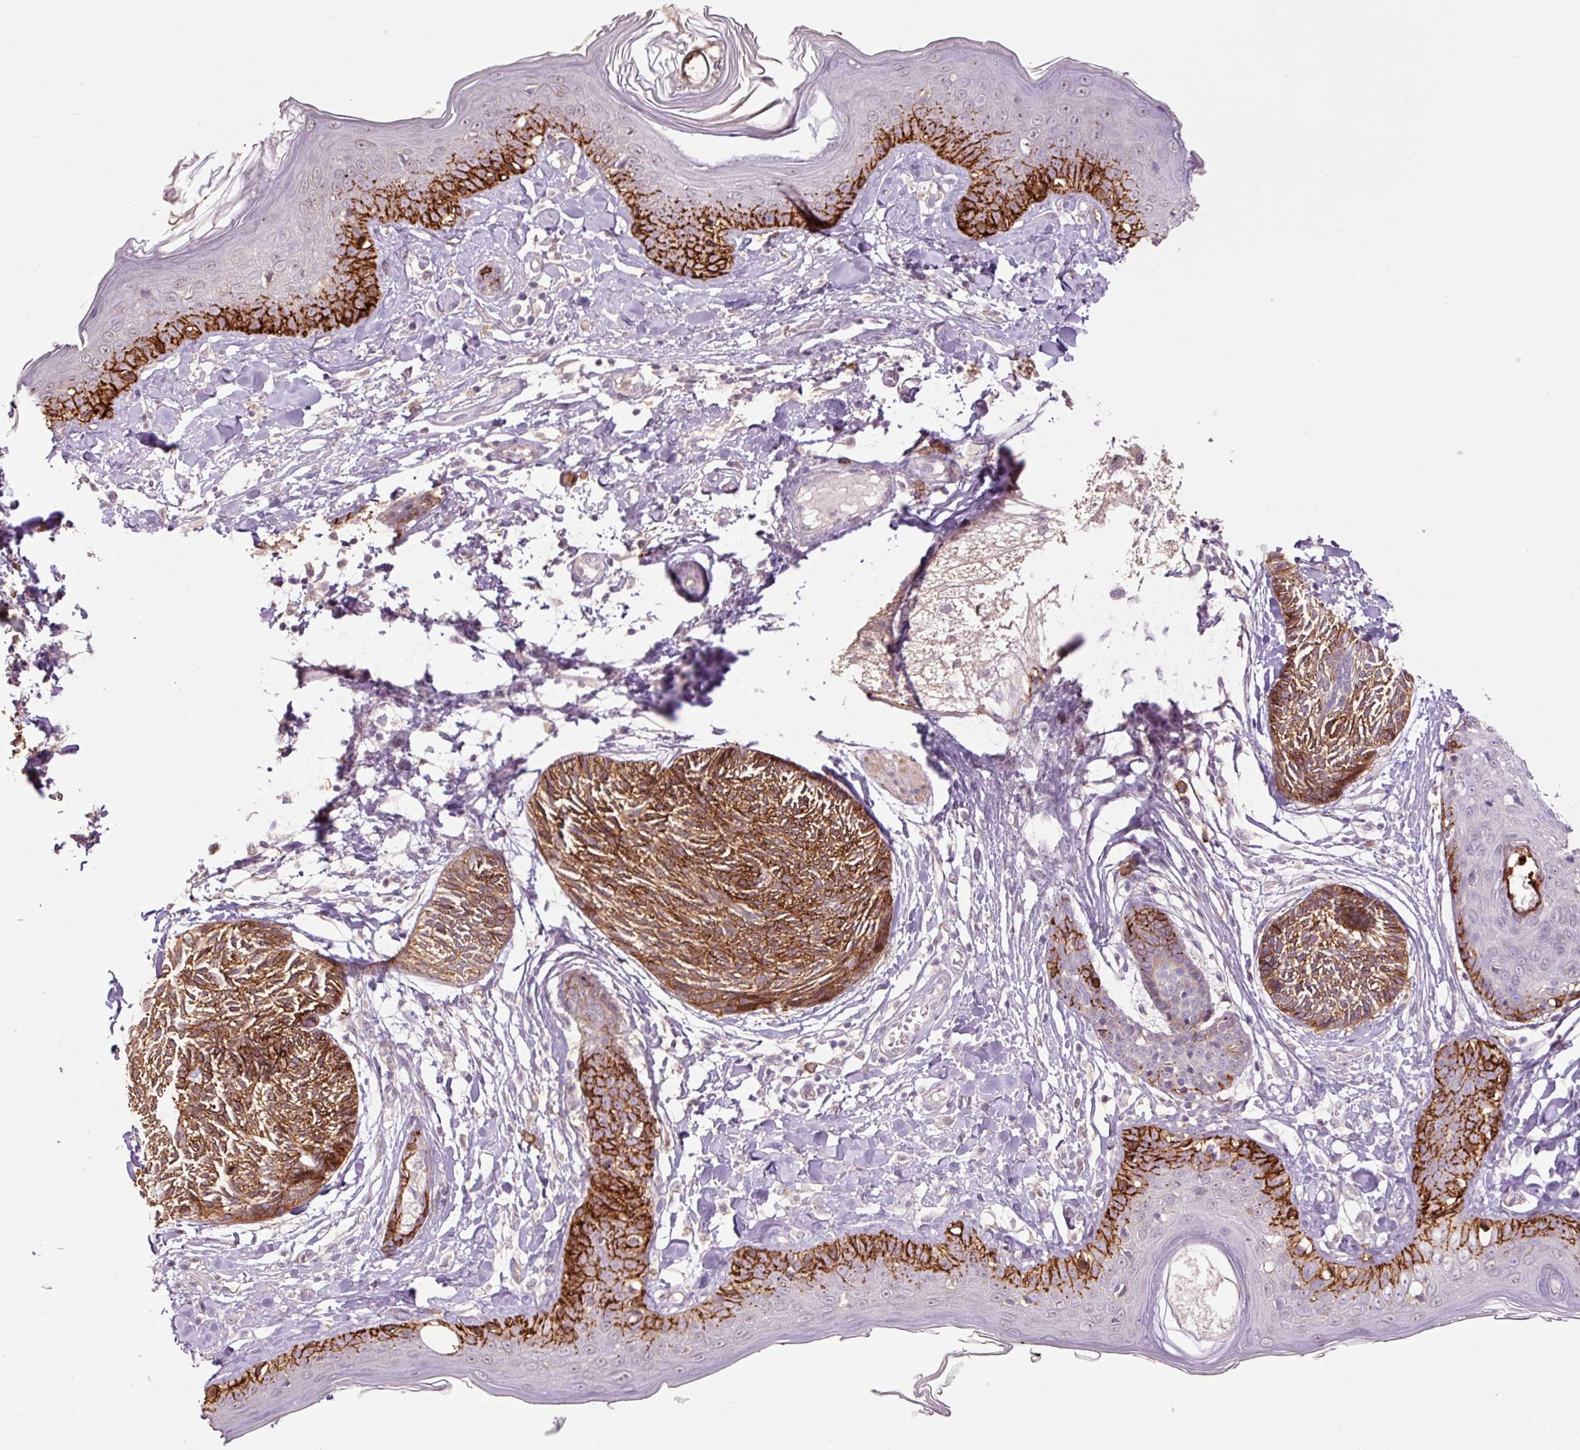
{"staining": {"intensity": "strong", "quantity": ">75%", "location": "cytoplasmic/membranous"}, "tissue": "skin cancer", "cell_type": "Tumor cells", "image_type": "cancer", "snomed": [{"axis": "morphology", "description": "Basal cell carcinoma"}, {"axis": "topography", "description": "Skin"}], "caption": "Protein expression analysis of skin cancer (basal cell carcinoma) exhibits strong cytoplasmic/membranous positivity in about >75% of tumor cells.", "gene": "SLC1A4", "patient": {"sex": "male", "age": 73}}